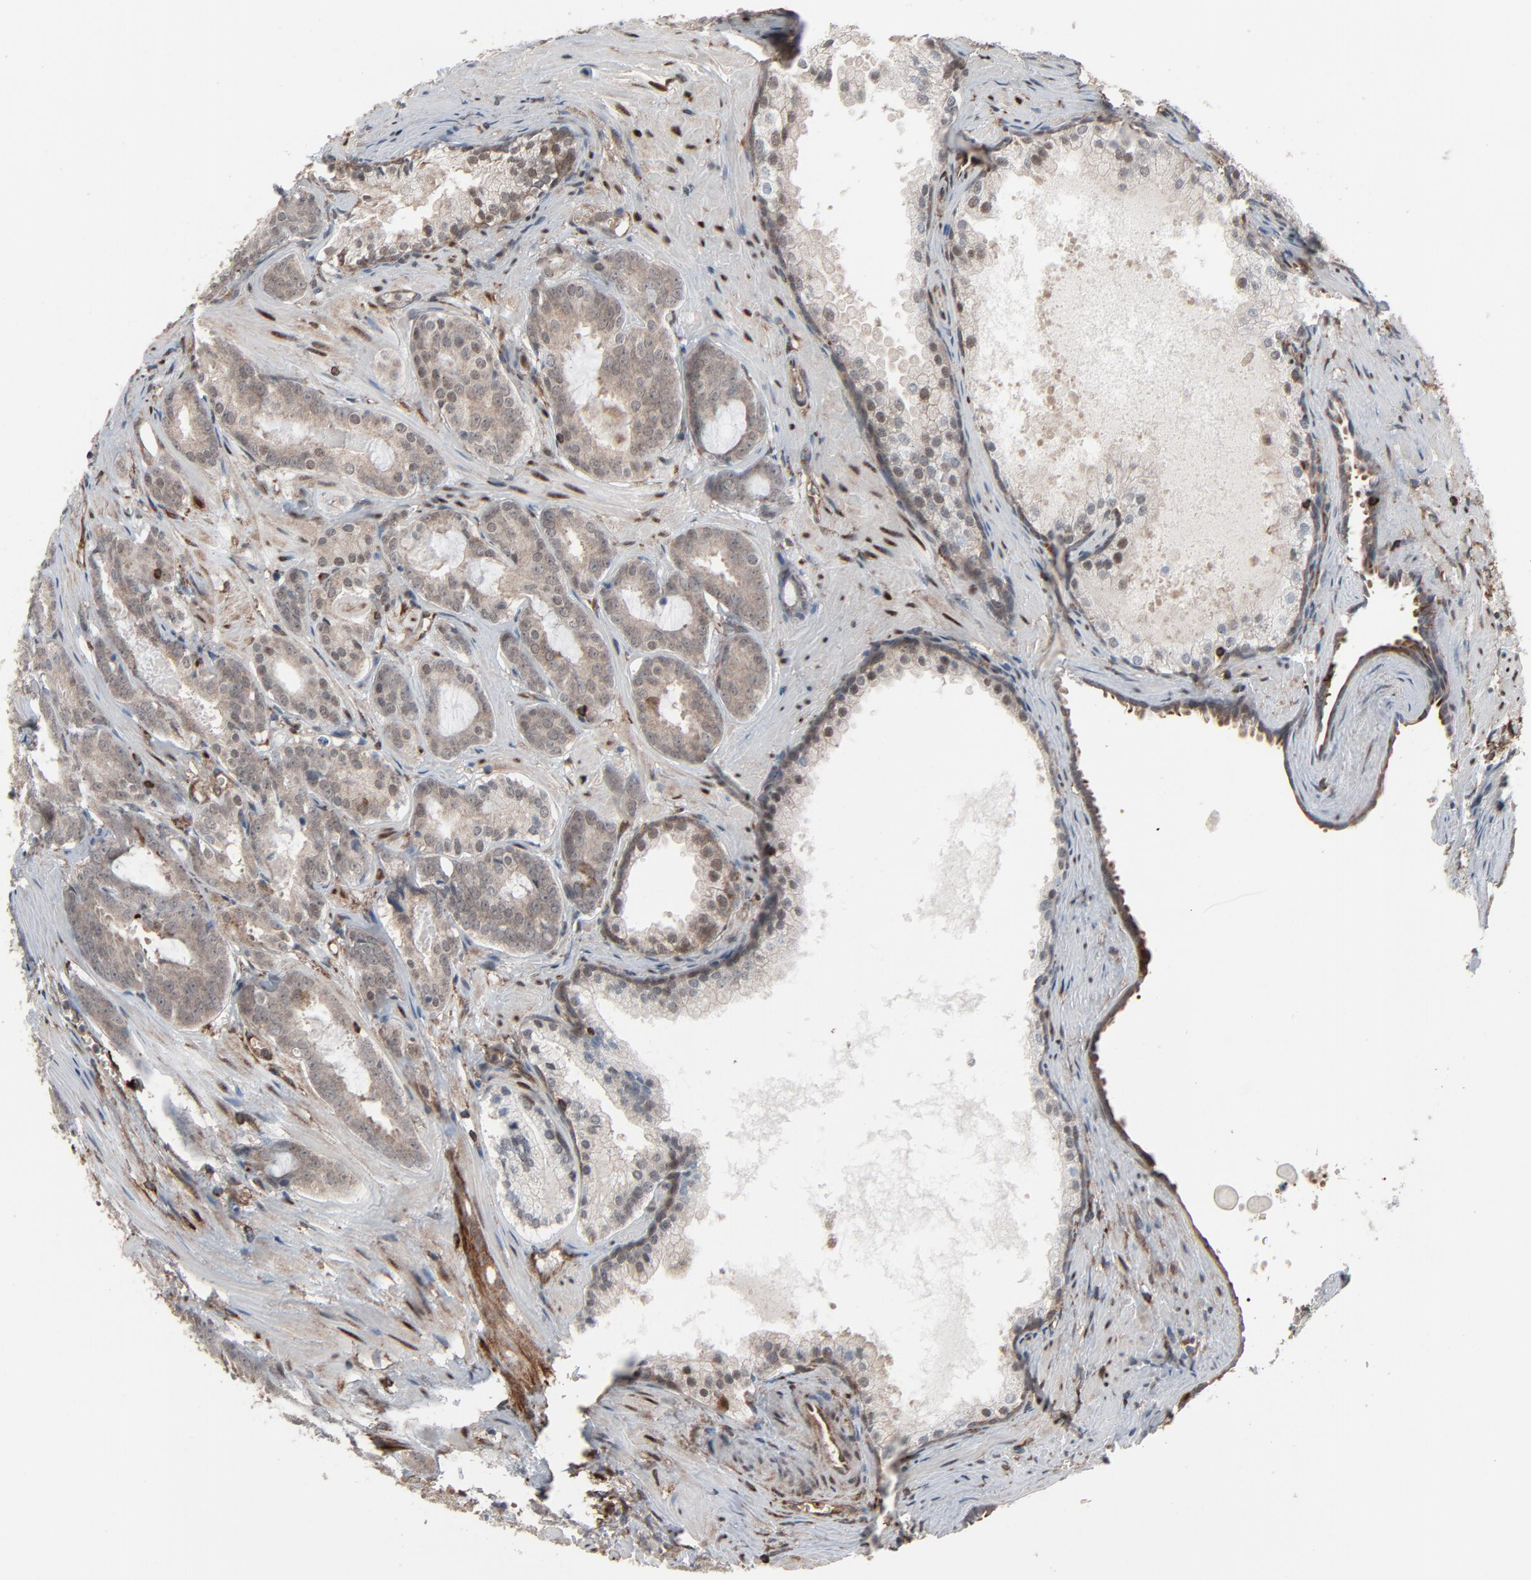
{"staining": {"intensity": "negative", "quantity": "none", "location": "none"}, "tissue": "prostate cancer", "cell_type": "Tumor cells", "image_type": "cancer", "snomed": [{"axis": "morphology", "description": "Adenocarcinoma, Medium grade"}, {"axis": "topography", "description": "Prostate"}], "caption": "Tumor cells are negative for brown protein staining in prostate cancer (medium-grade adenocarcinoma). Nuclei are stained in blue.", "gene": "OPTN", "patient": {"sex": "male", "age": 64}}